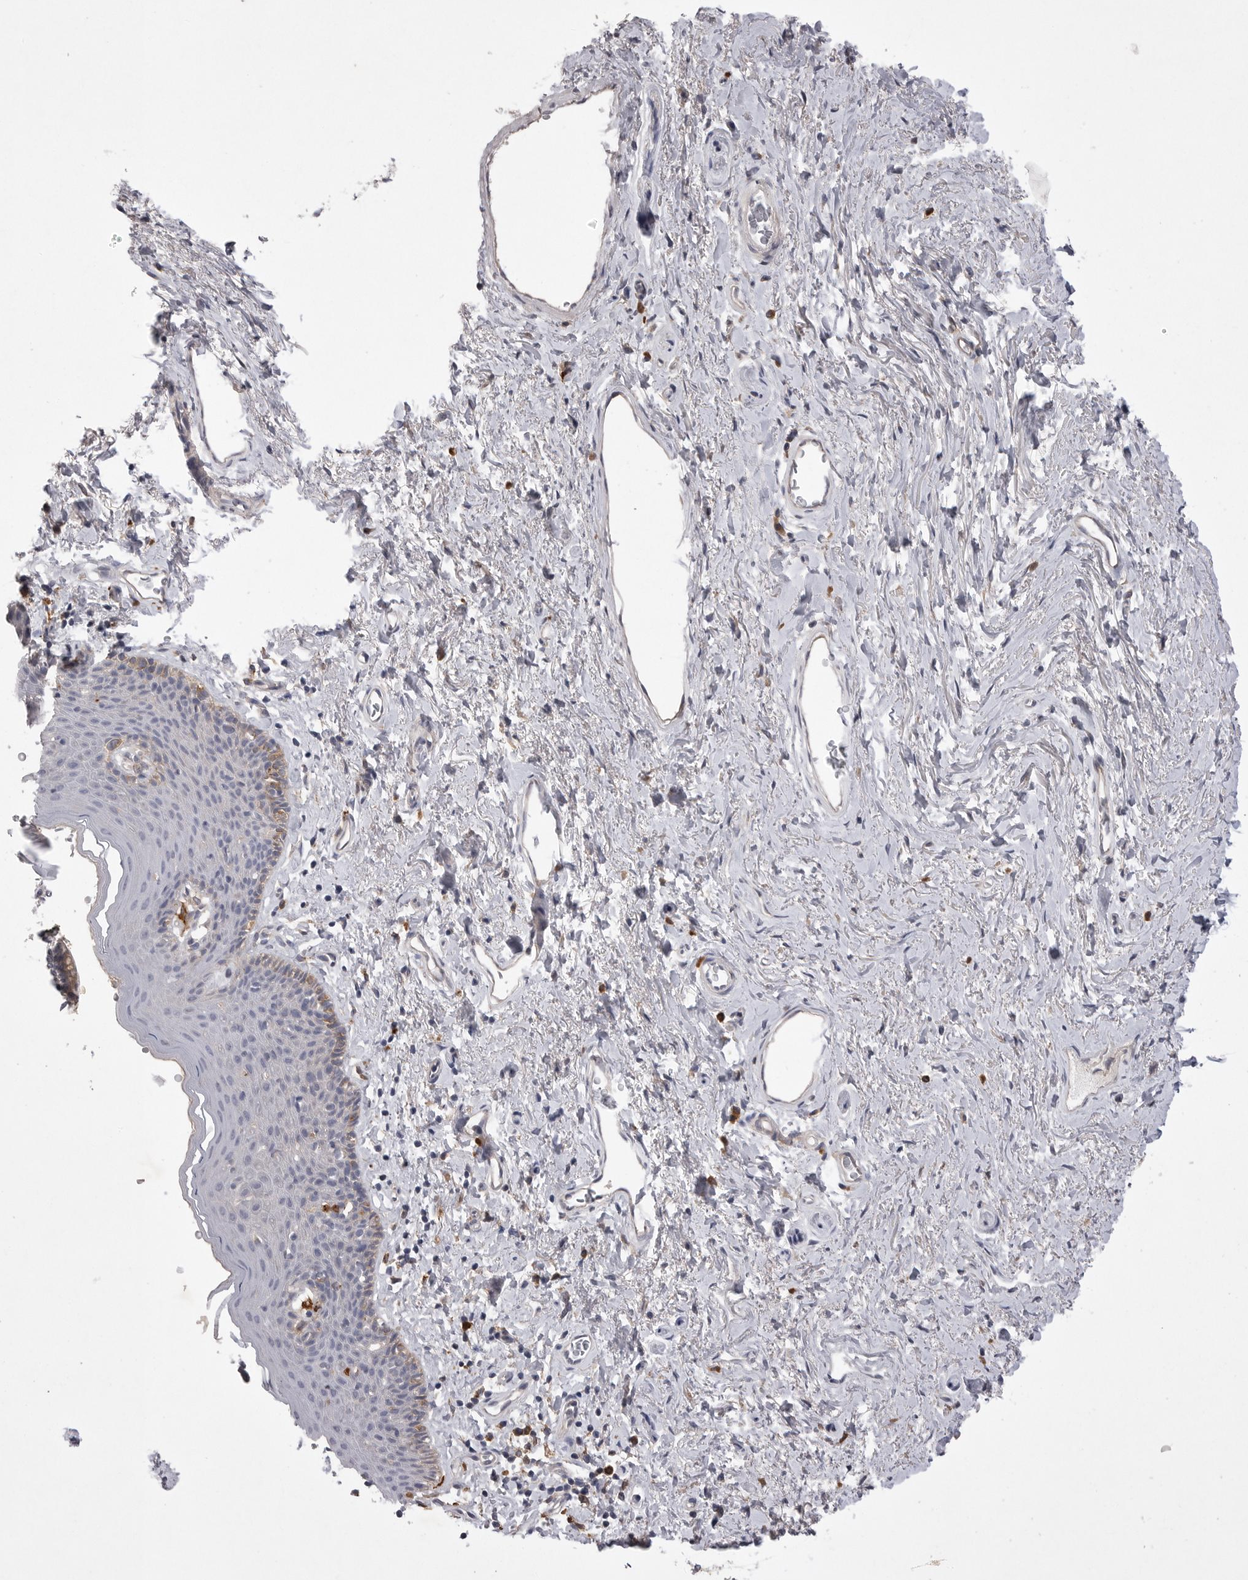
{"staining": {"intensity": "weak", "quantity": "<25%", "location": "cytoplasmic/membranous"}, "tissue": "skin", "cell_type": "Epidermal cells", "image_type": "normal", "snomed": [{"axis": "morphology", "description": "Normal tissue, NOS"}, {"axis": "topography", "description": "Vulva"}], "caption": "The image demonstrates no significant positivity in epidermal cells of skin. Nuclei are stained in blue.", "gene": "VAC14", "patient": {"sex": "female", "age": 66}}